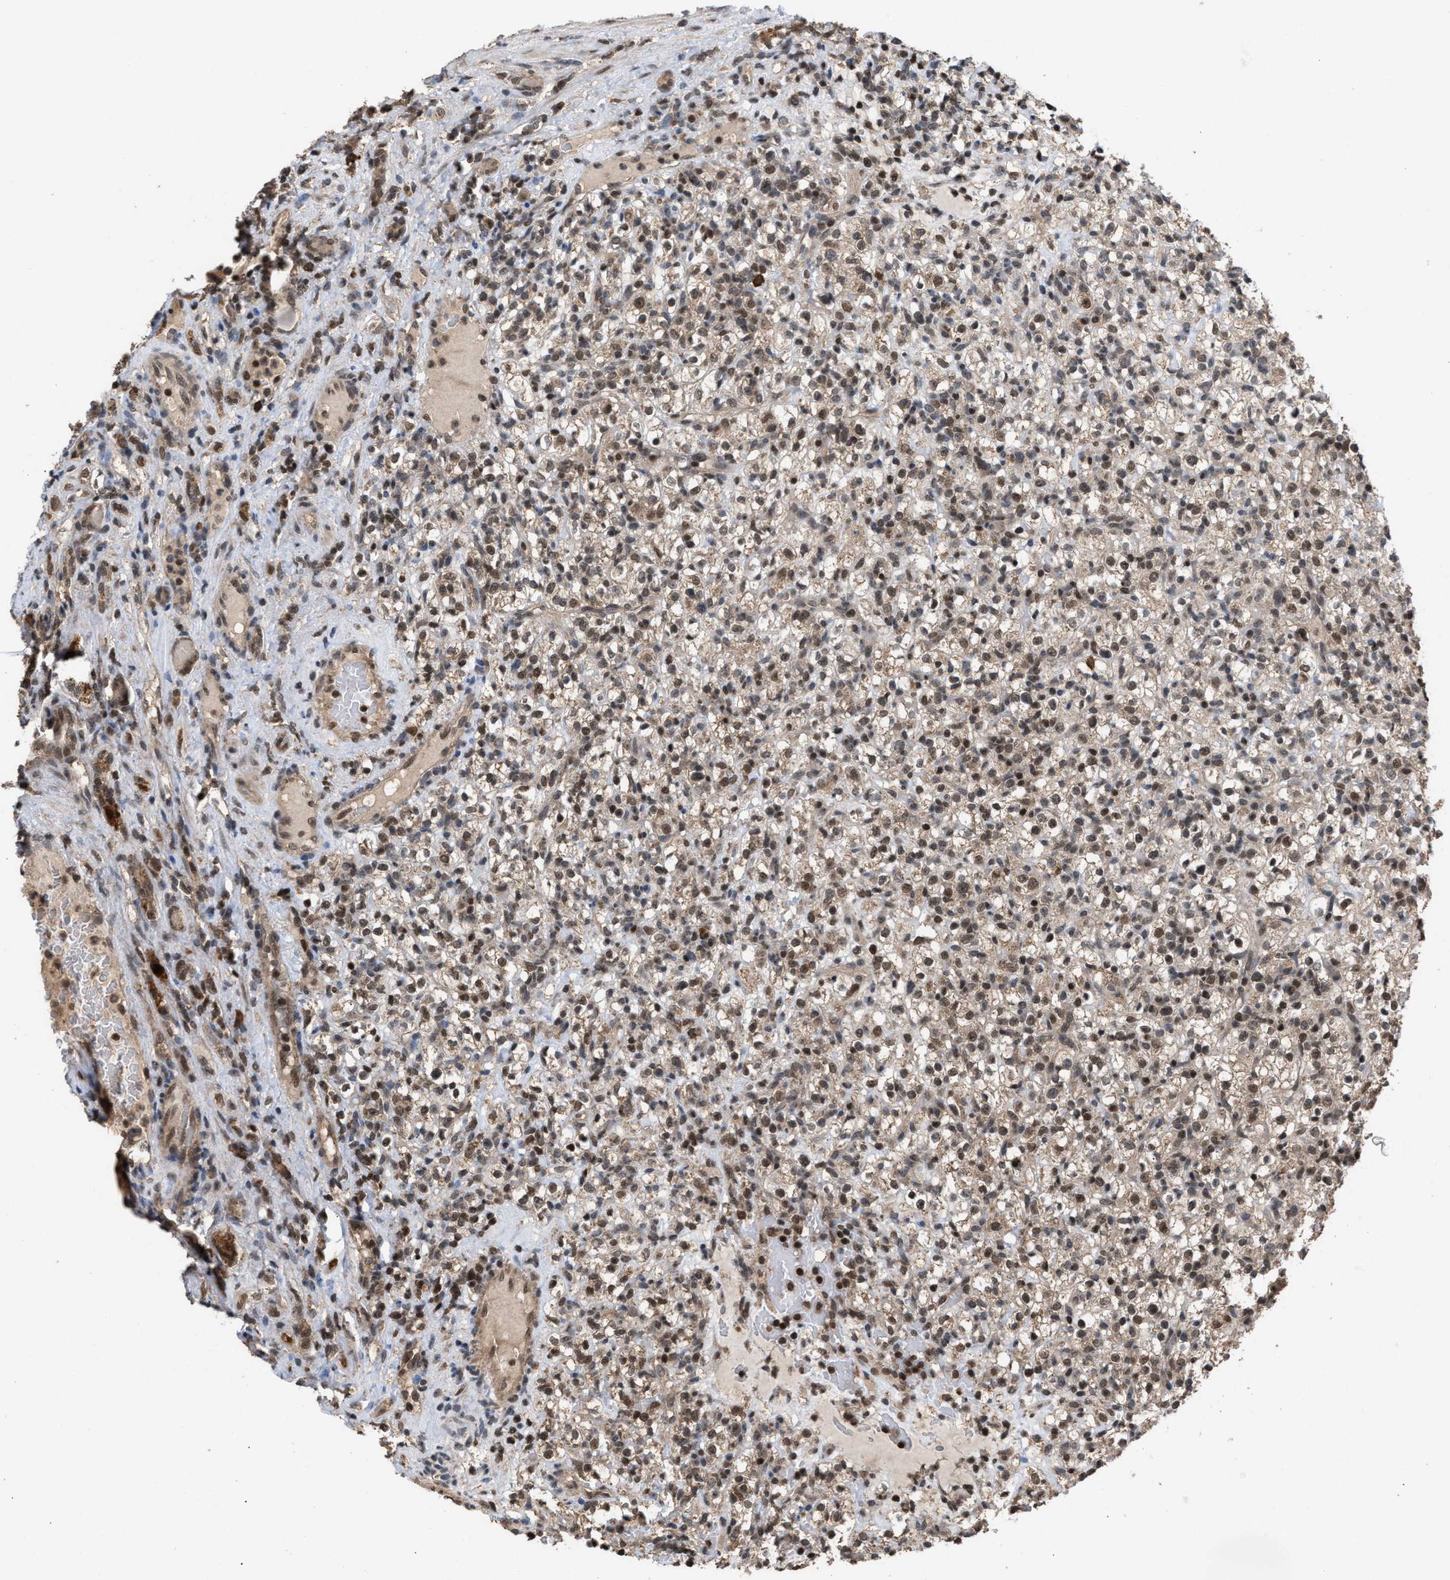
{"staining": {"intensity": "weak", "quantity": "25%-75%", "location": "nuclear"}, "tissue": "renal cancer", "cell_type": "Tumor cells", "image_type": "cancer", "snomed": [{"axis": "morphology", "description": "Normal tissue, NOS"}, {"axis": "morphology", "description": "Adenocarcinoma, NOS"}, {"axis": "topography", "description": "Kidney"}], "caption": "Immunohistochemistry (IHC) histopathology image of neoplastic tissue: human renal adenocarcinoma stained using IHC exhibits low levels of weak protein expression localized specifically in the nuclear of tumor cells, appearing as a nuclear brown color.", "gene": "C9orf78", "patient": {"sex": "female", "age": 72}}